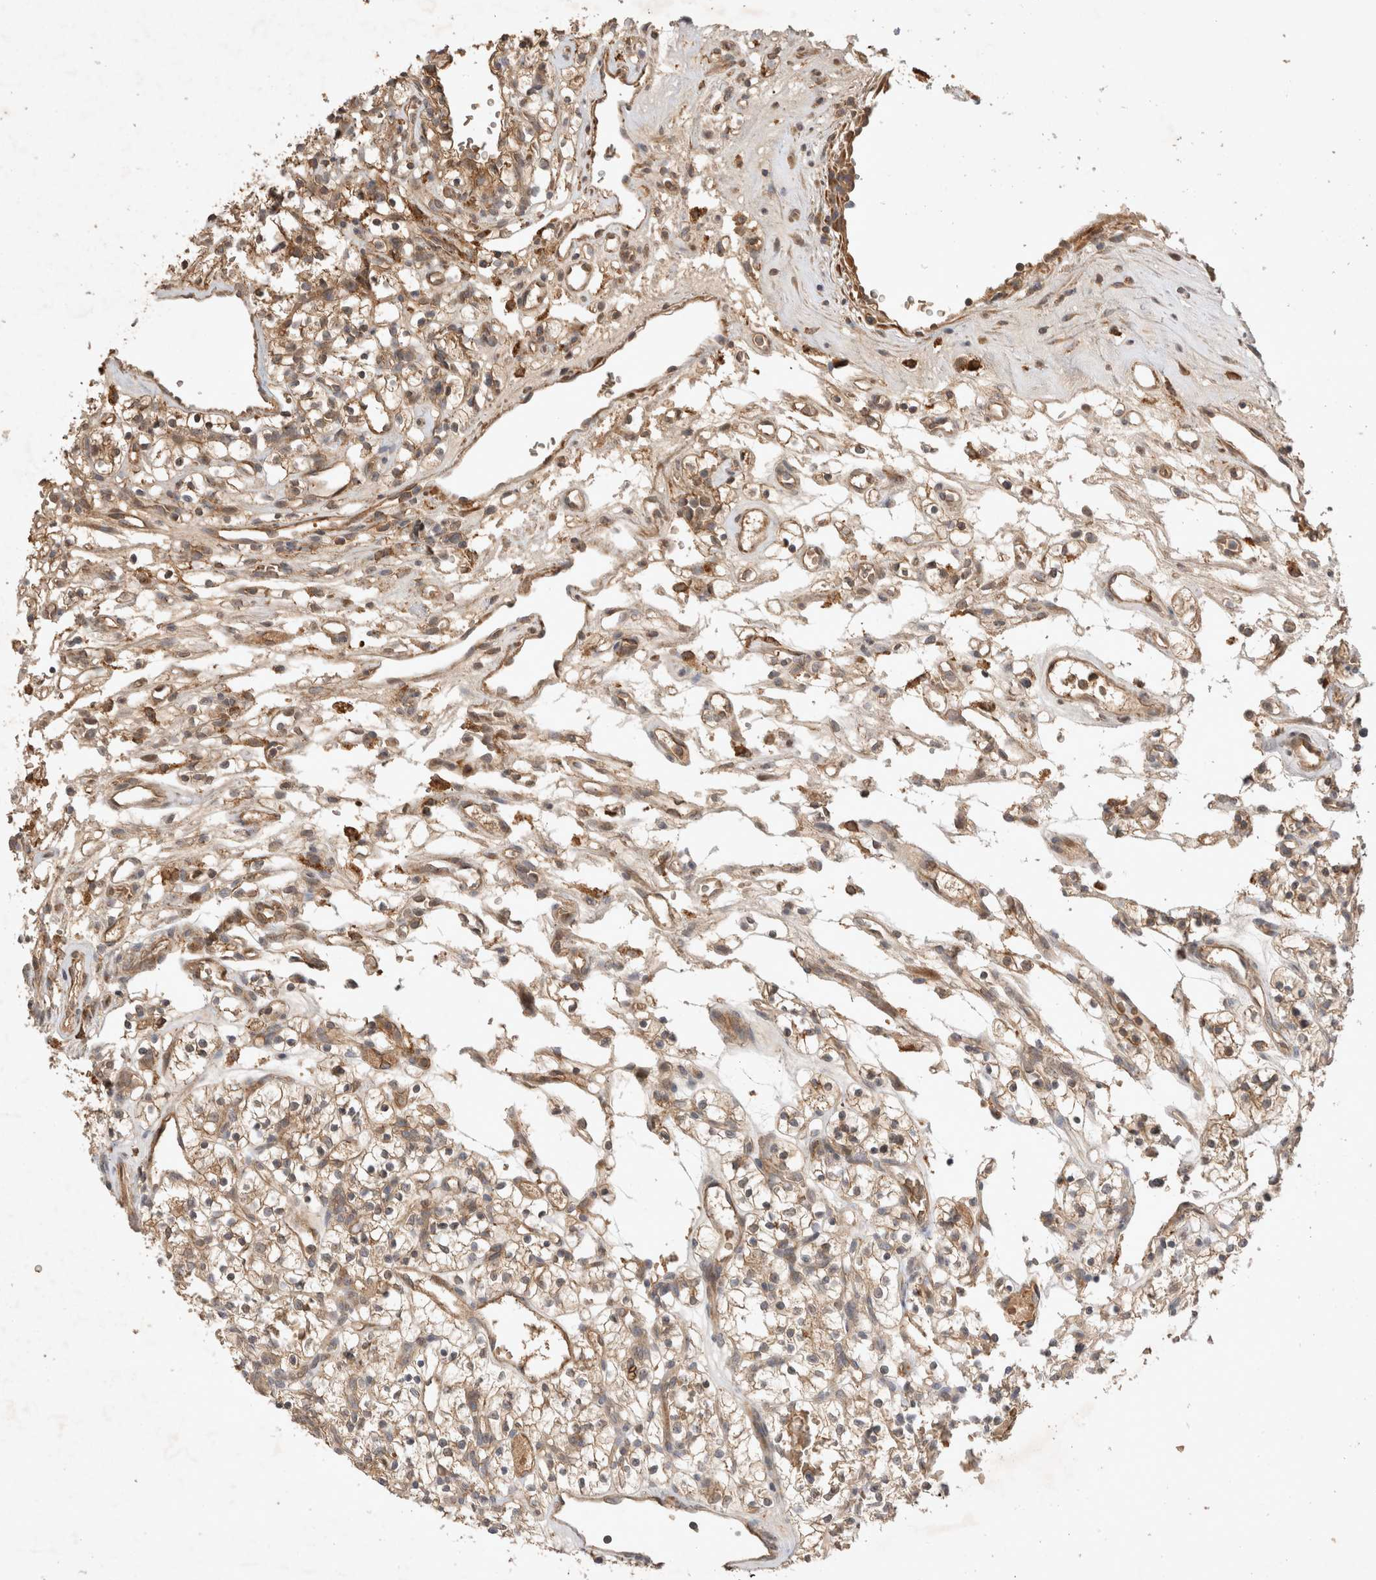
{"staining": {"intensity": "moderate", "quantity": ">75%", "location": "cytoplasmic/membranous"}, "tissue": "renal cancer", "cell_type": "Tumor cells", "image_type": "cancer", "snomed": [{"axis": "morphology", "description": "Adenocarcinoma, NOS"}, {"axis": "topography", "description": "Kidney"}], "caption": "Moderate cytoplasmic/membranous protein staining is seen in about >75% of tumor cells in adenocarcinoma (renal). Nuclei are stained in blue.", "gene": "FAM221A", "patient": {"sex": "female", "age": 57}}